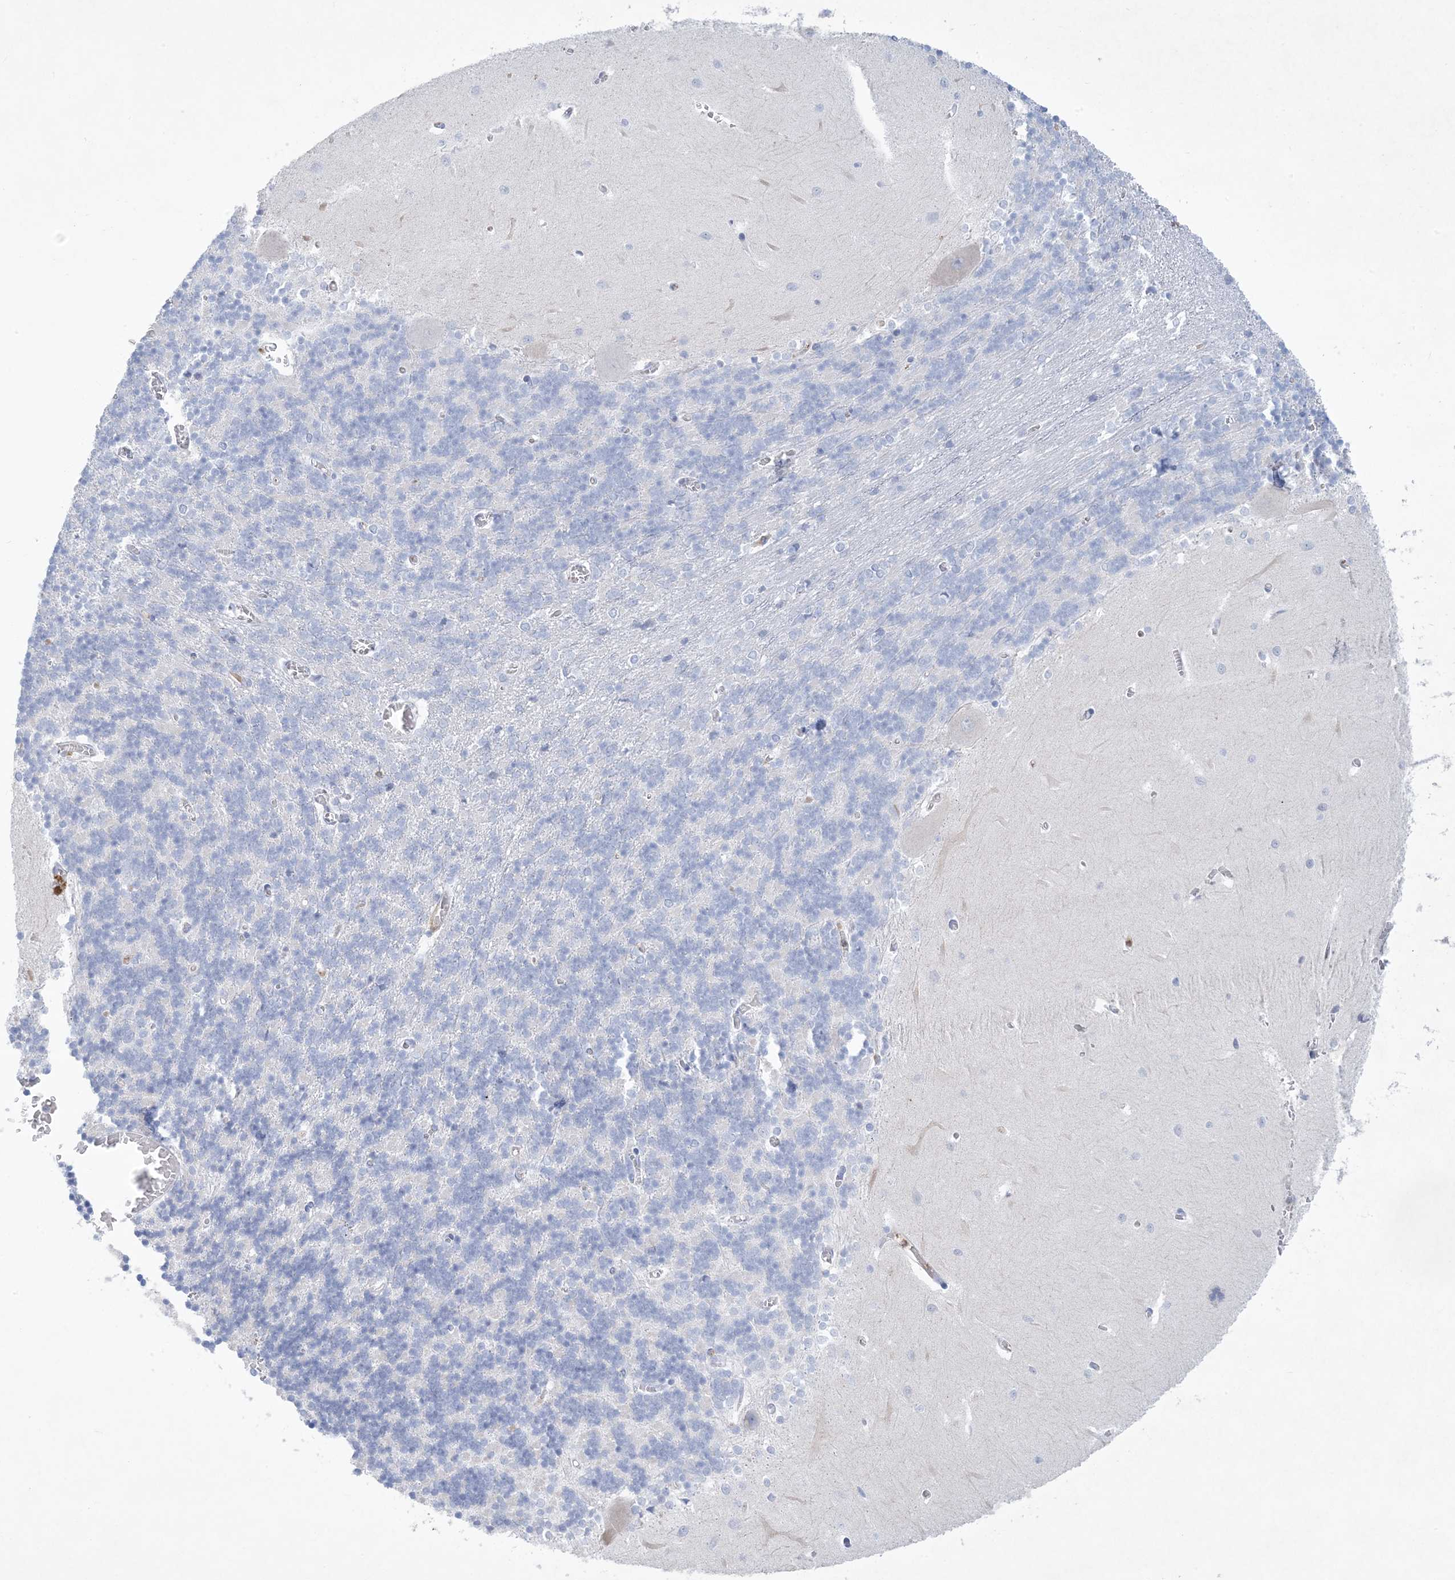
{"staining": {"intensity": "negative", "quantity": "none", "location": "none"}, "tissue": "cerebellum", "cell_type": "Cells in granular layer", "image_type": "normal", "snomed": [{"axis": "morphology", "description": "Normal tissue, NOS"}, {"axis": "topography", "description": "Cerebellum"}], "caption": "This is an immunohistochemistry (IHC) image of normal cerebellum. There is no positivity in cells in granular layer.", "gene": "PSD4", "patient": {"sex": "male", "age": 37}}